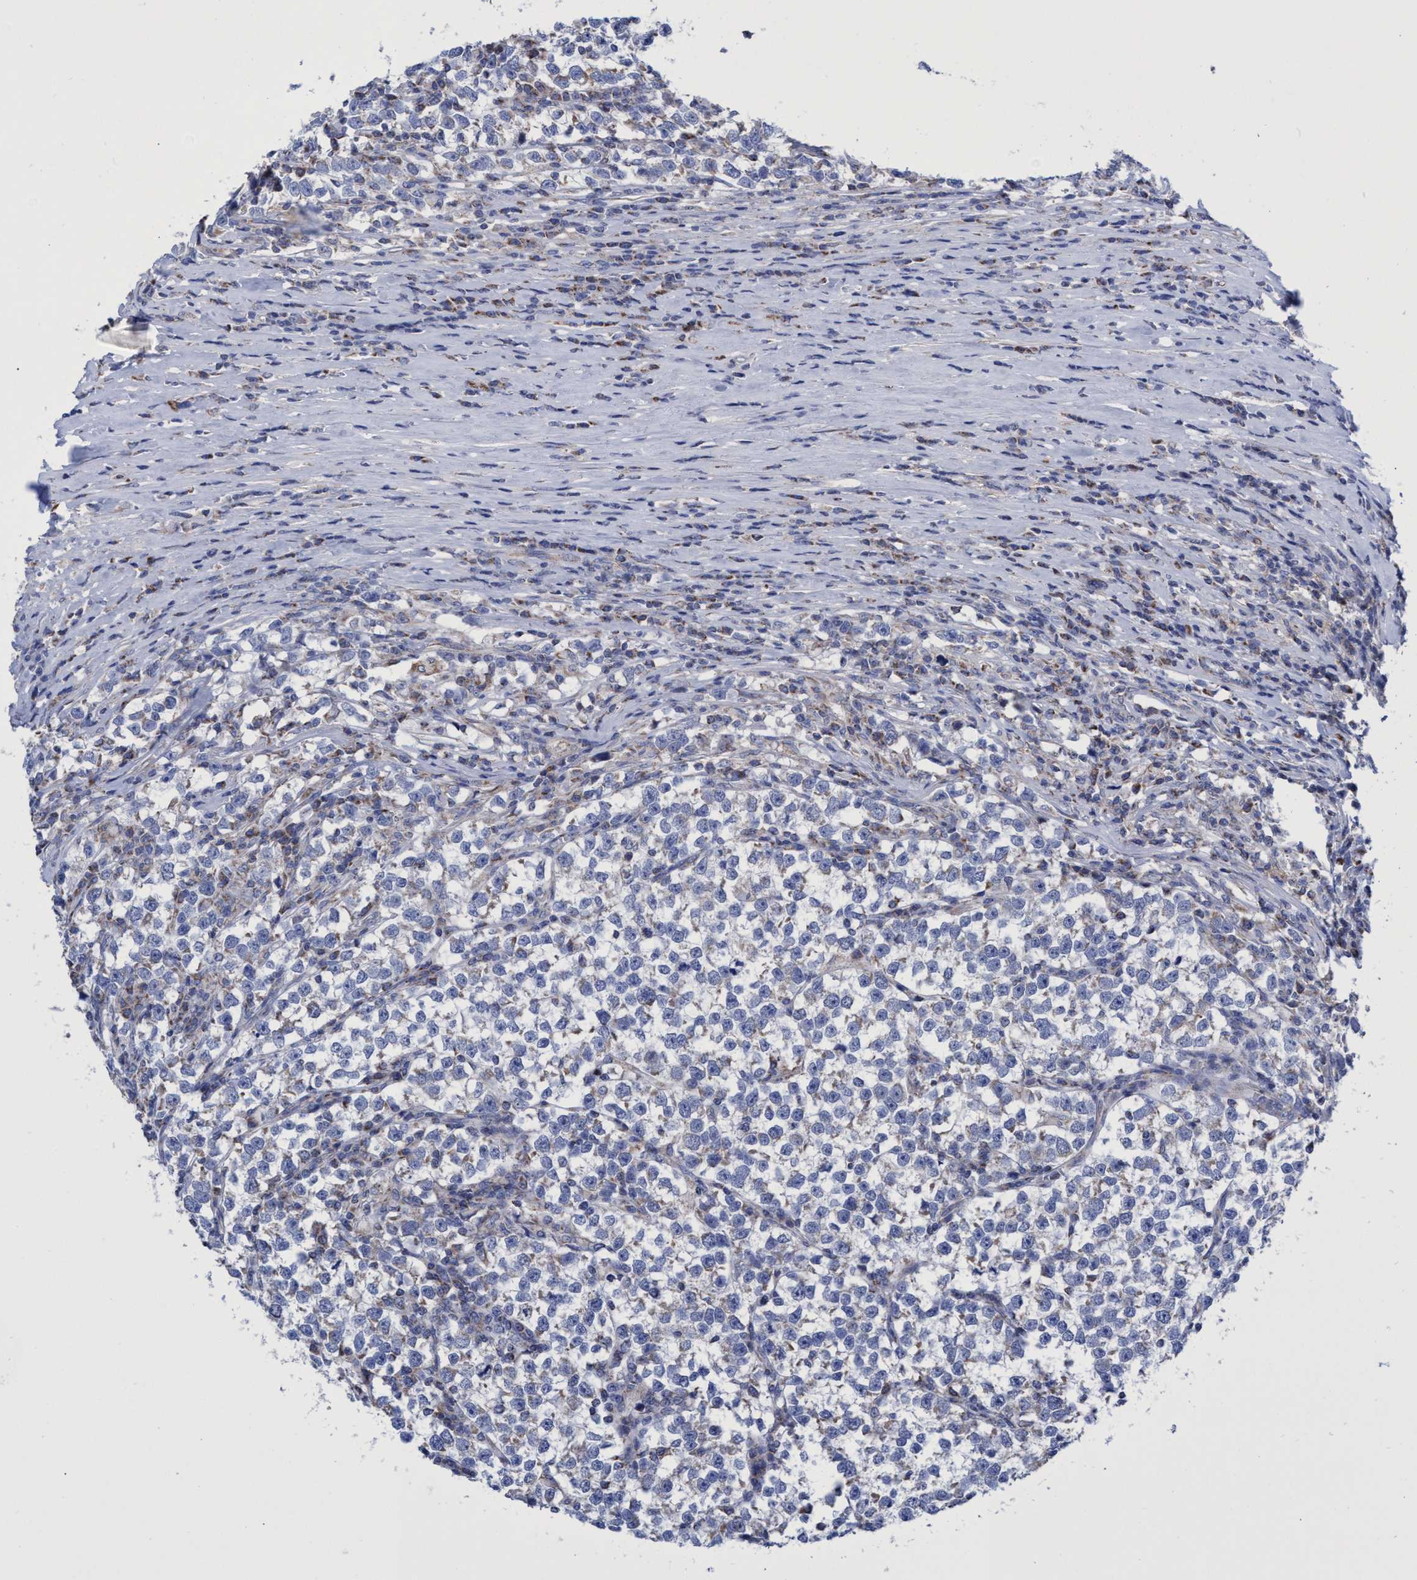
{"staining": {"intensity": "weak", "quantity": "<25%", "location": "cytoplasmic/membranous"}, "tissue": "testis cancer", "cell_type": "Tumor cells", "image_type": "cancer", "snomed": [{"axis": "morphology", "description": "Normal tissue, NOS"}, {"axis": "morphology", "description": "Seminoma, NOS"}, {"axis": "topography", "description": "Testis"}], "caption": "This is a micrograph of IHC staining of testis cancer, which shows no staining in tumor cells.", "gene": "ZNF750", "patient": {"sex": "male", "age": 43}}